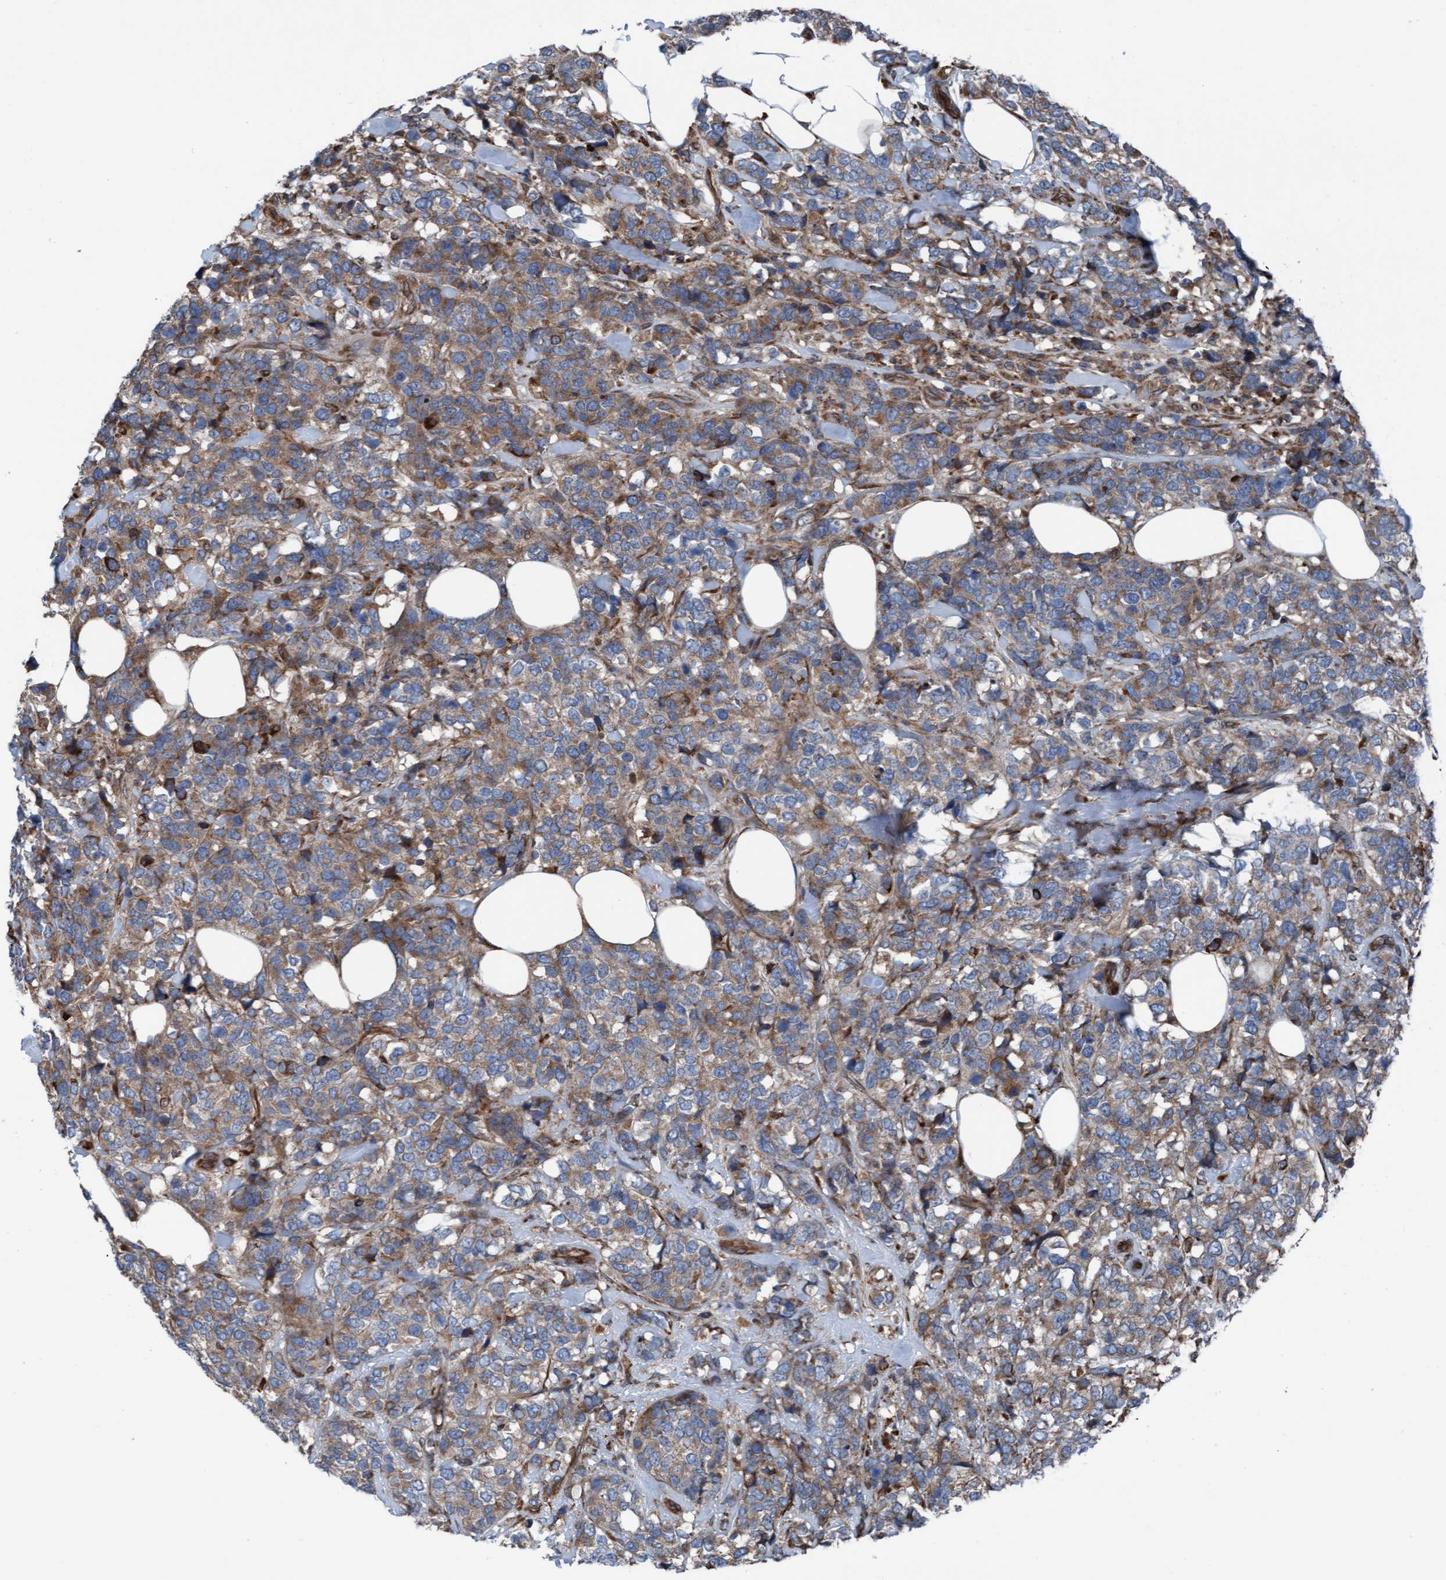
{"staining": {"intensity": "moderate", "quantity": ">75%", "location": "cytoplasmic/membranous"}, "tissue": "breast cancer", "cell_type": "Tumor cells", "image_type": "cancer", "snomed": [{"axis": "morphology", "description": "Lobular carcinoma"}, {"axis": "topography", "description": "Breast"}], "caption": "This is a micrograph of immunohistochemistry (IHC) staining of breast cancer (lobular carcinoma), which shows moderate expression in the cytoplasmic/membranous of tumor cells.", "gene": "RAP1GAP2", "patient": {"sex": "female", "age": 59}}